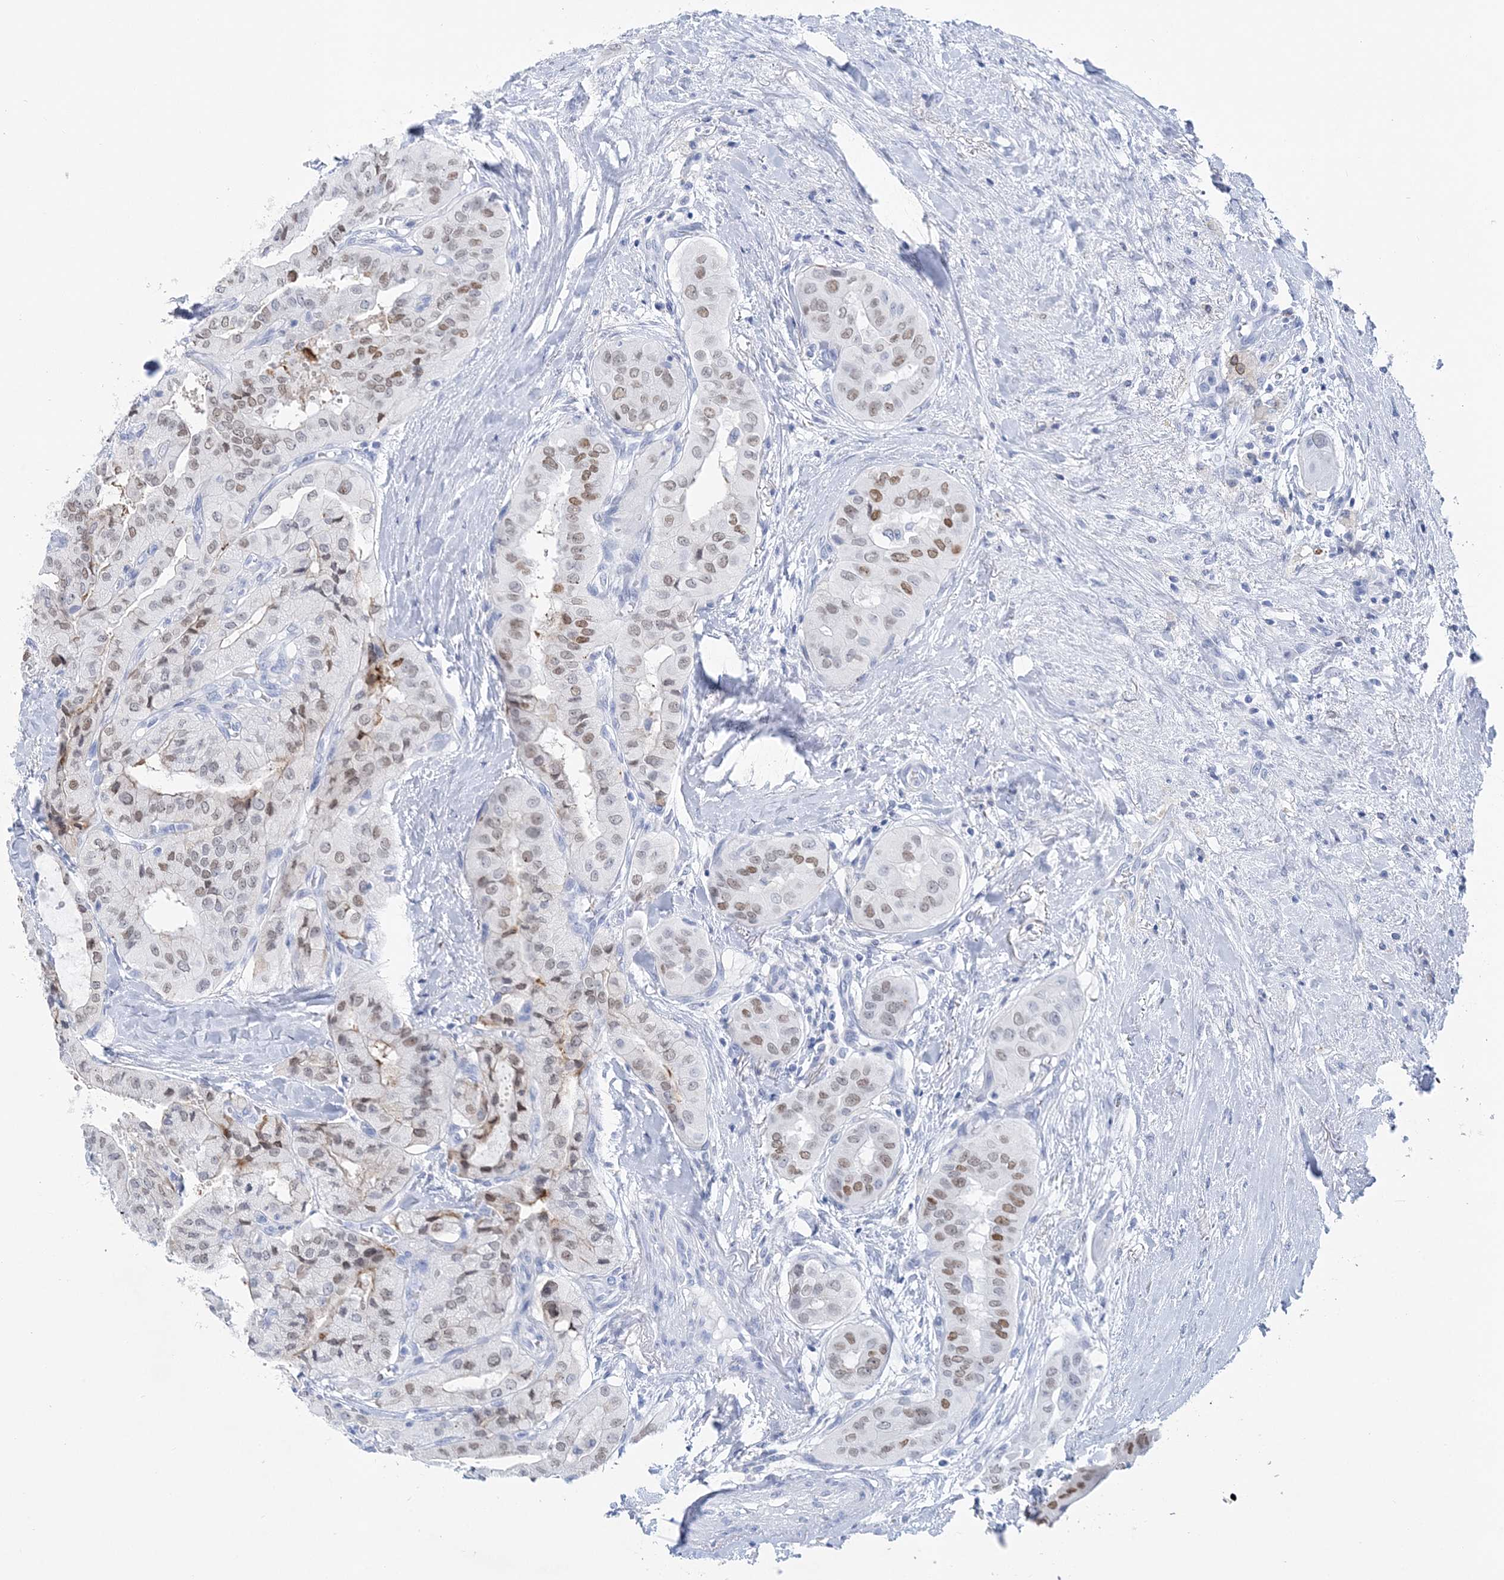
{"staining": {"intensity": "moderate", "quantity": "25%-75%", "location": "nuclear"}, "tissue": "thyroid cancer", "cell_type": "Tumor cells", "image_type": "cancer", "snomed": [{"axis": "morphology", "description": "Papillary adenocarcinoma, NOS"}, {"axis": "topography", "description": "Thyroid gland"}], "caption": "DAB (3,3'-diaminobenzidine) immunohistochemical staining of human thyroid cancer (papillary adenocarcinoma) displays moderate nuclear protein staining in about 25%-75% of tumor cells.", "gene": "NKX6-1", "patient": {"sex": "female", "age": 59}}